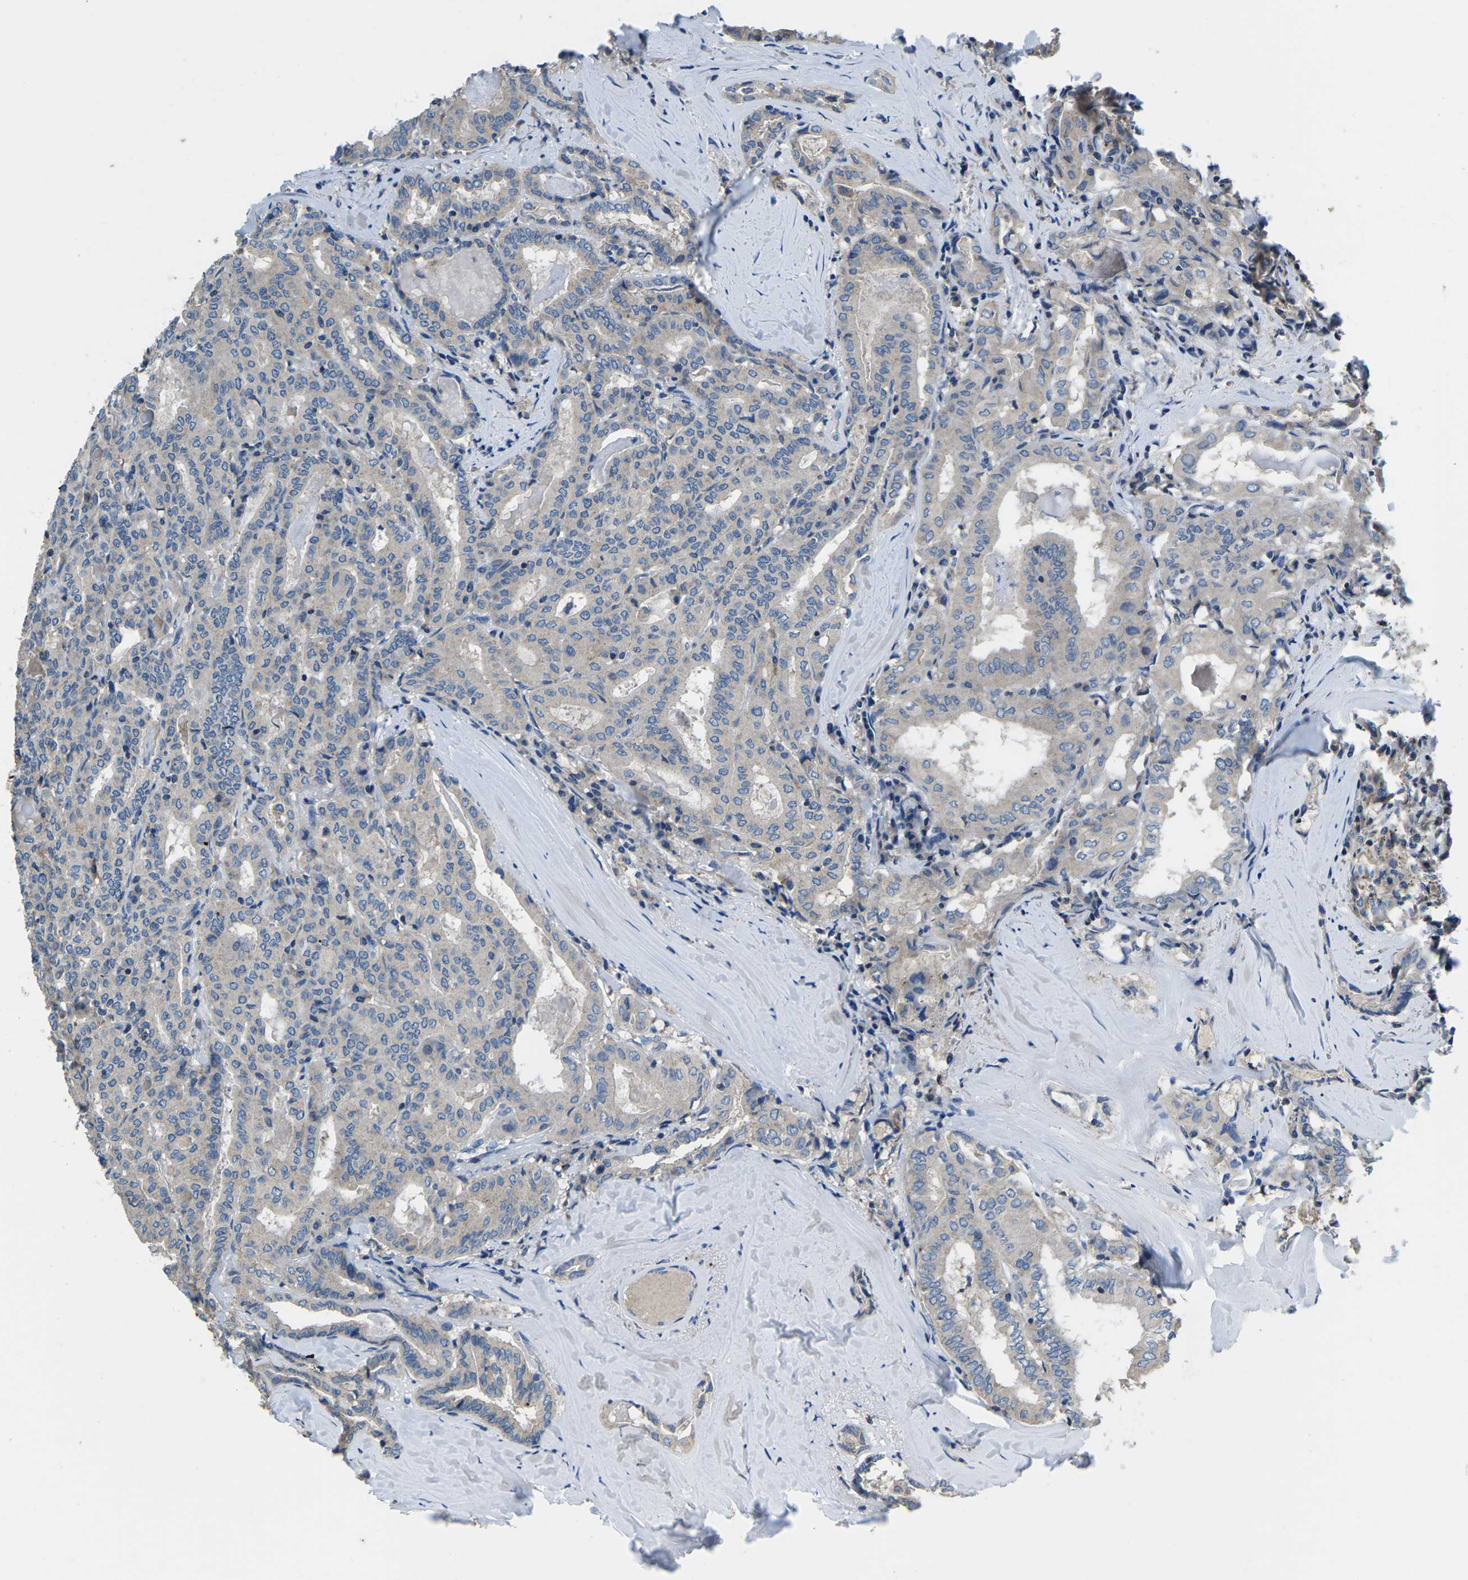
{"staining": {"intensity": "weak", "quantity": "<25%", "location": "cytoplasmic/membranous"}, "tissue": "thyroid cancer", "cell_type": "Tumor cells", "image_type": "cancer", "snomed": [{"axis": "morphology", "description": "Papillary adenocarcinoma, NOS"}, {"axis": "topography", "description": "Thyroid gland"}], "caption": "An IHC micrograph of thyroid cancer (papillary adenocarcinoma) is shown. There is no staining in tumor cells of thyroid cancer (papillary adenocarcinoma).", "gene": "PDCD6IP", "patient": {"sex": "female", "age": 42}}